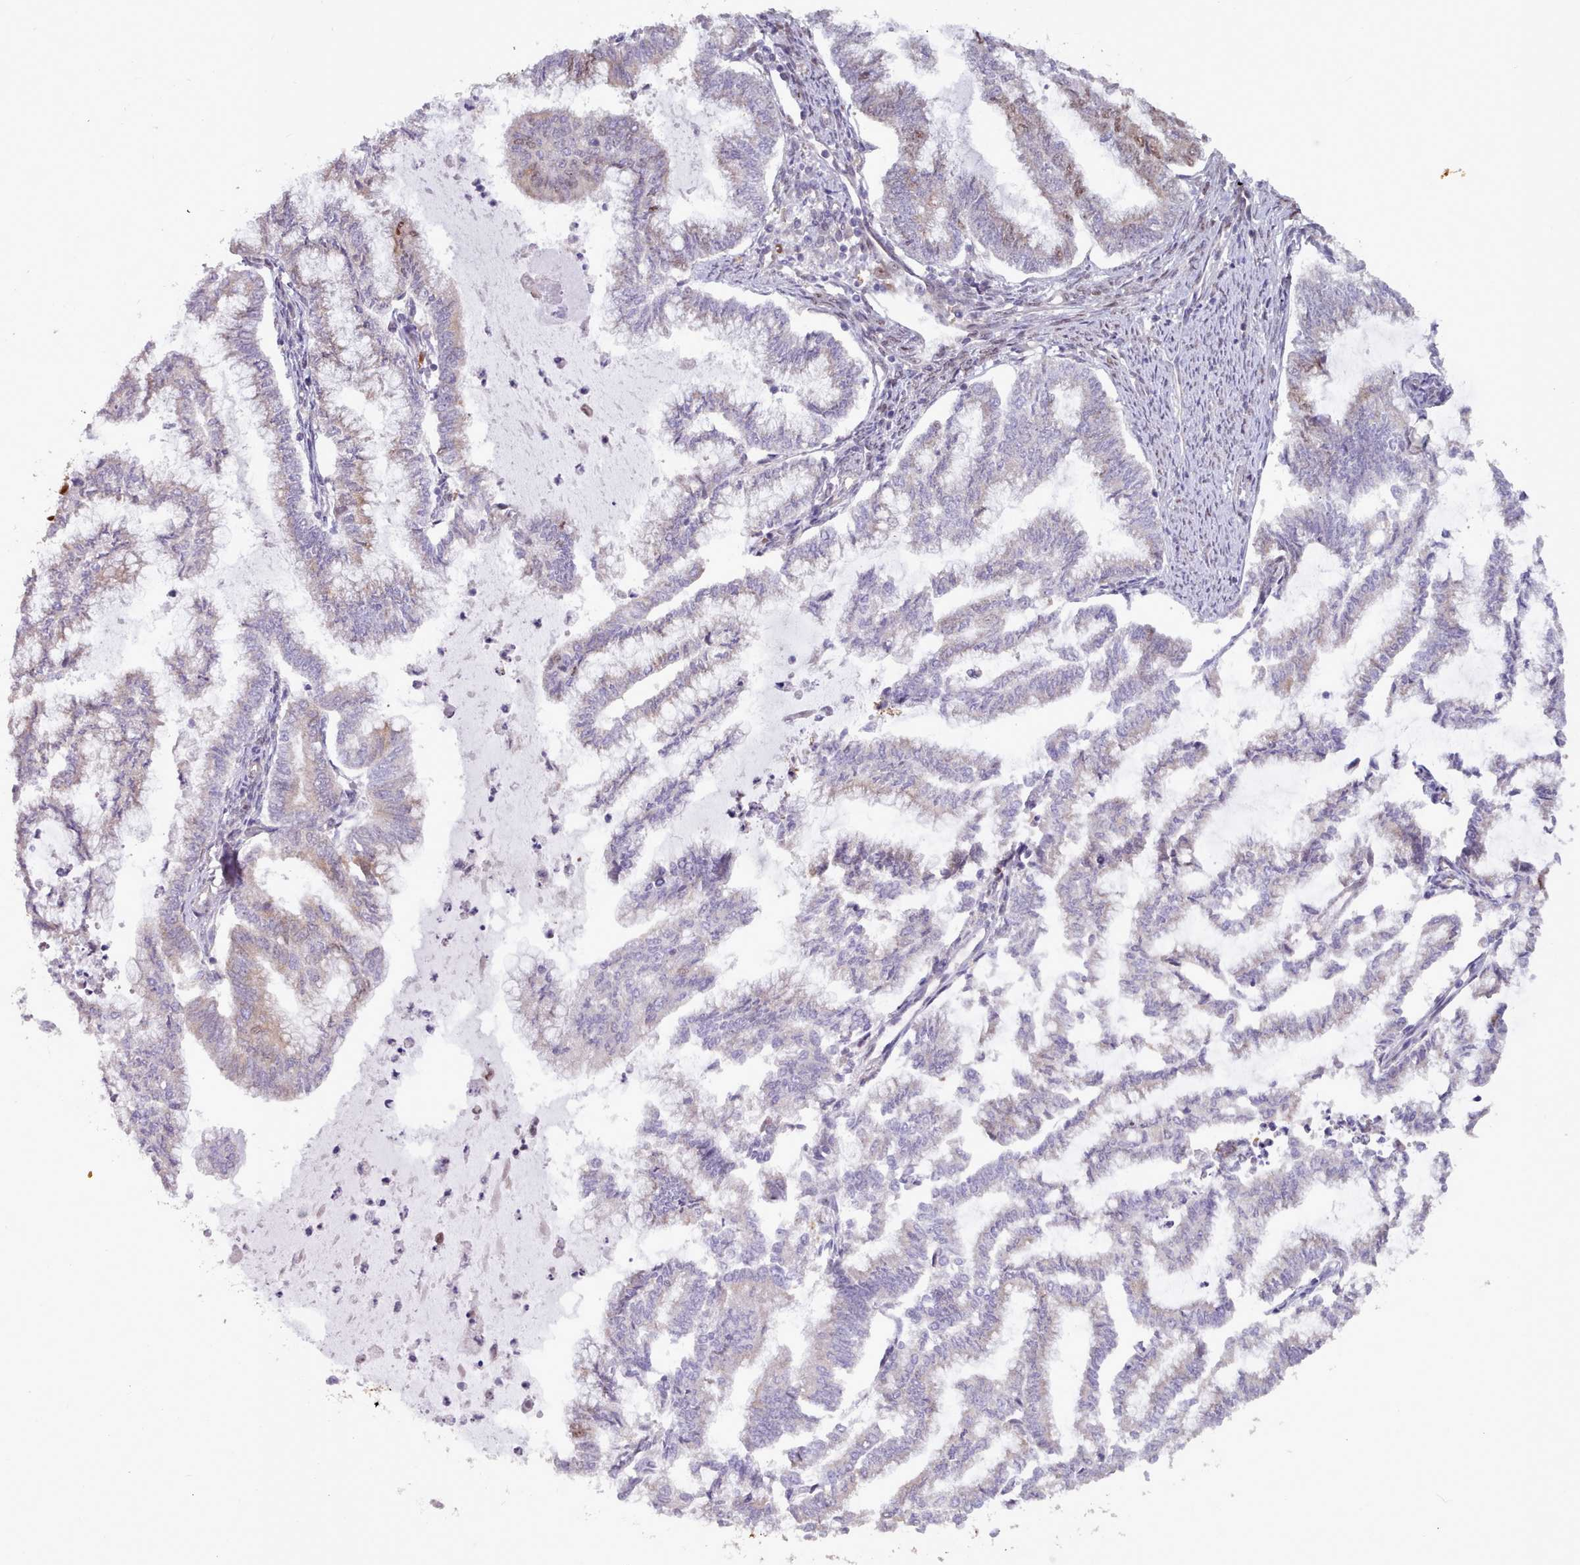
{"staining": {"intensity": "moderate", "quantity": "<25%", "location": "nuclear"}, "tissue": "endometrial cancer", "cell_type": "Tumor cells", "image_type": "cancer", "snomed": [{"axis": "morphology", "description": "Adenocarcinoma, NOS"}, {"axis": "topography", "description": "Endometrium"}], "caption": "Tumor cells reveal low levels of moderate nuclear staining in approximately <25% of cells in human endometrial cancer.", "gene": "CES3", "patient": {"sex": "female", "age": 79}}